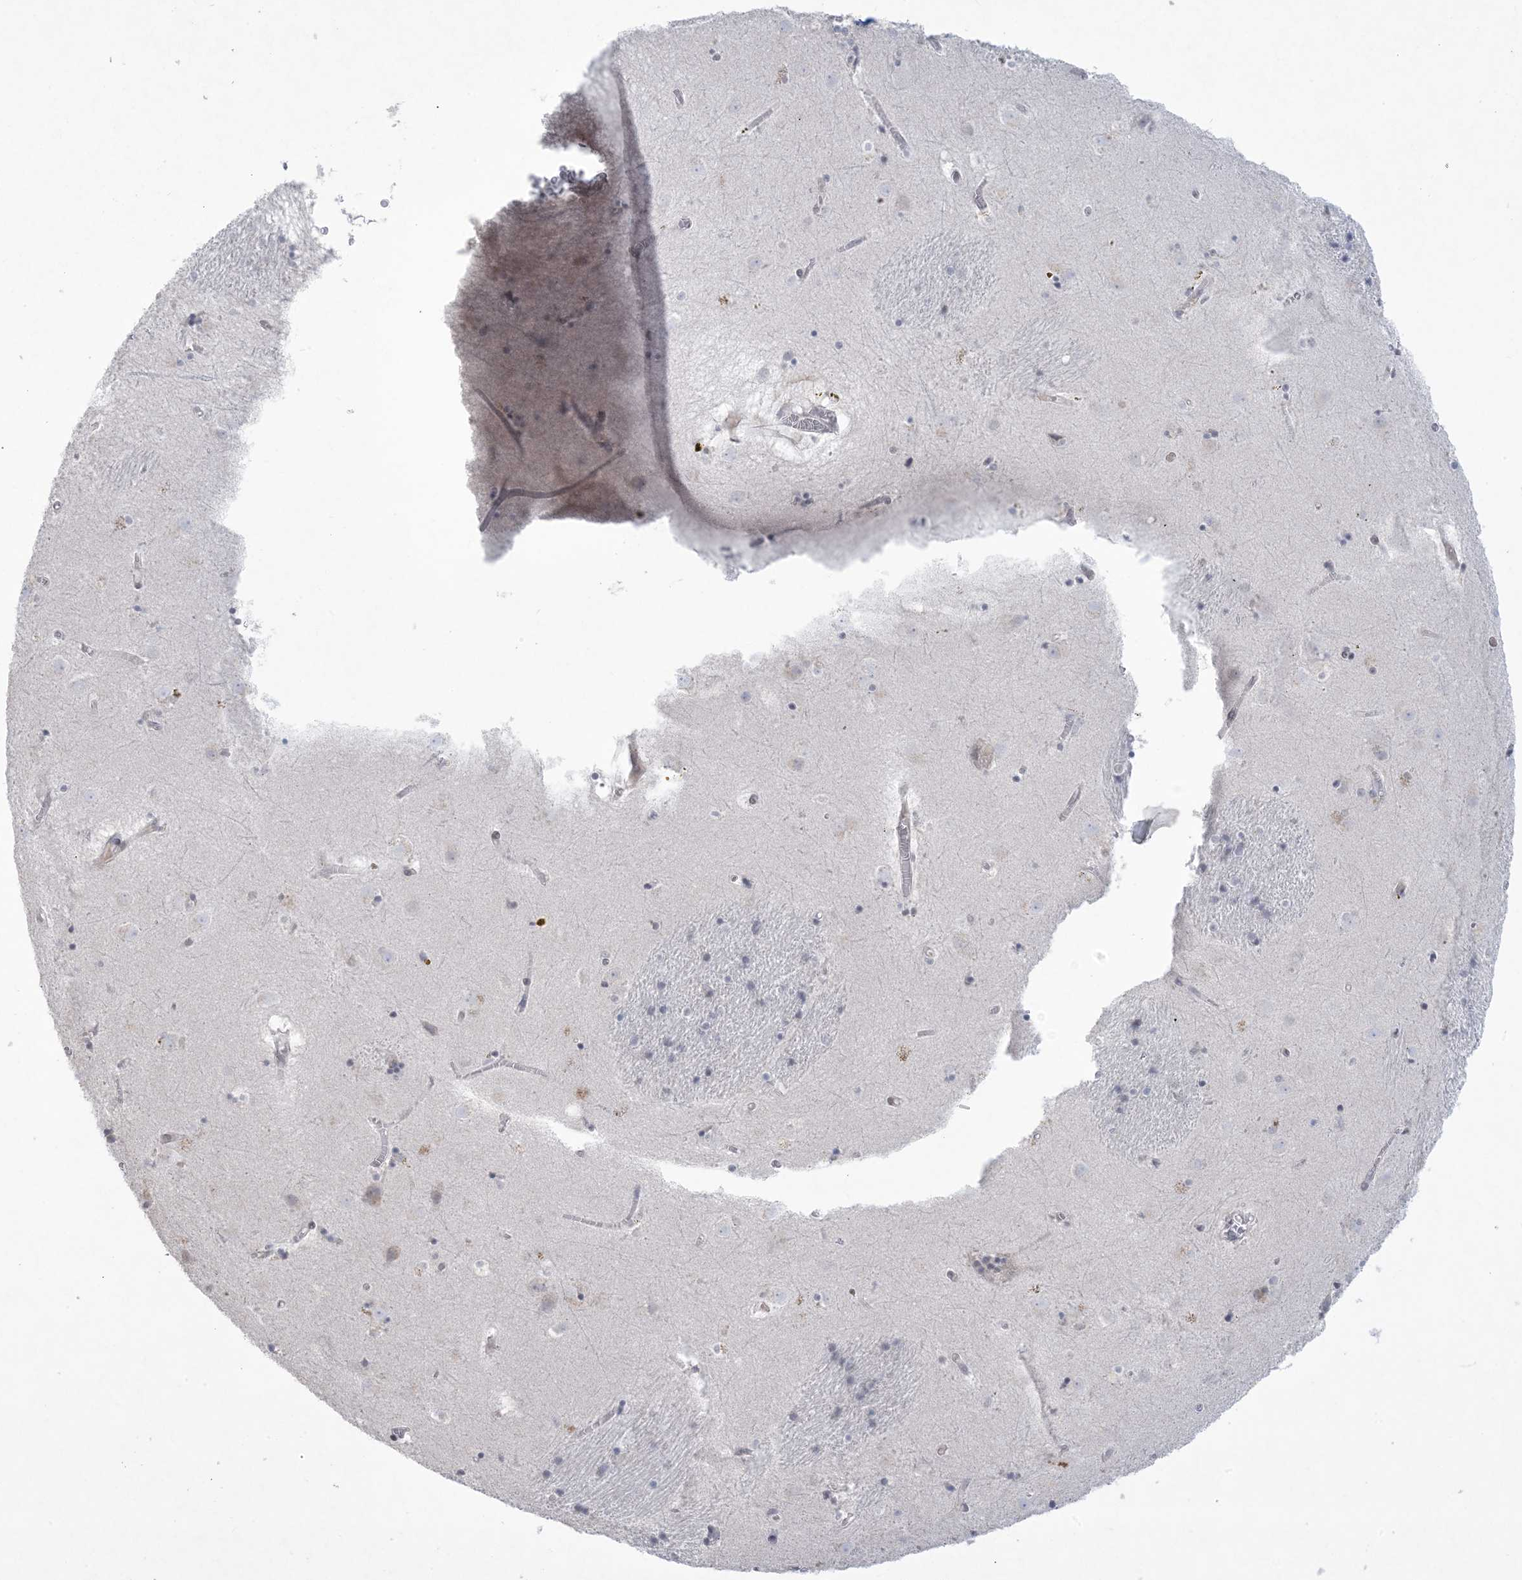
{"staining": {"intensity": "negative", "quantity": "none", "location": "none"}, "tissue": "caudate", "cell_type": "Glial cells", "image_type": "normal", "snomed": [{"axis": "morphology", "description": "Normal tissue, NOS"}, {"axis": "topography", "description": "Lateral ventricle wall"}], "caption": "IHC micrograph of normal caudate: caudate stained with DAB (3,3'-diaminobenzidine) exhibits no significant protein staining in glial cells. (Brightfield microscopy of DAB IHC at high magnification).", "gene": "HOMEZ", "patient": {"sex": "male", "age": 70}}